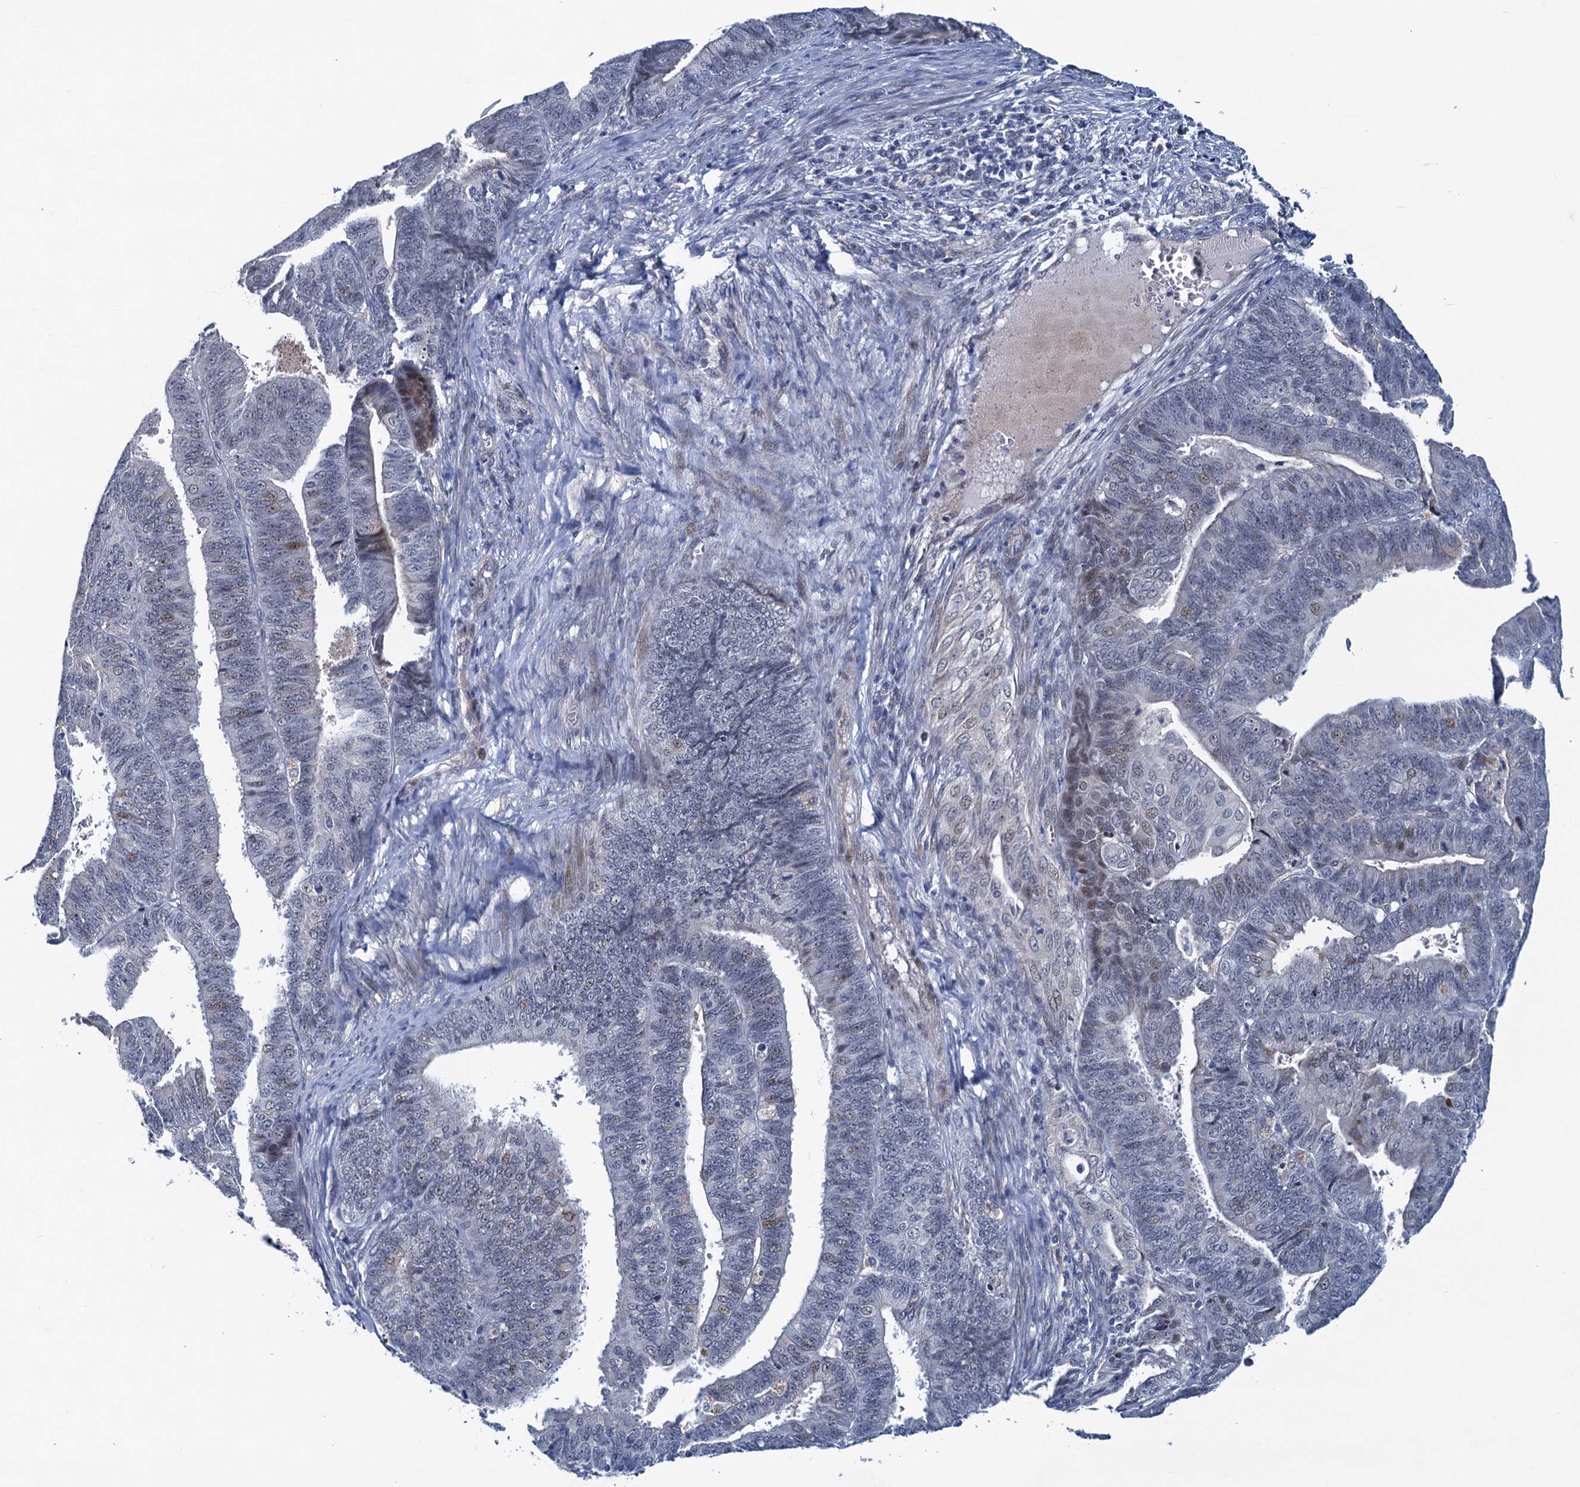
{"staining": {"intensity": "negative", "quantity": "none", "location": "none"}, "tissue": "endometrial cancer", "cell_type": "Tumor cells", "image_type": "cancer", "snomed": [{"axis": "morphology", "description": "Adenocarcinoma, NOS"}, {"axis": "topography", "description": "Endometrium"}], "caption": "The image exhibits no staining of tumor cells in adenocarcinoma (endometrial).", "gene": "ATOSA", "patient": {"sex": "female", "age": 73}}